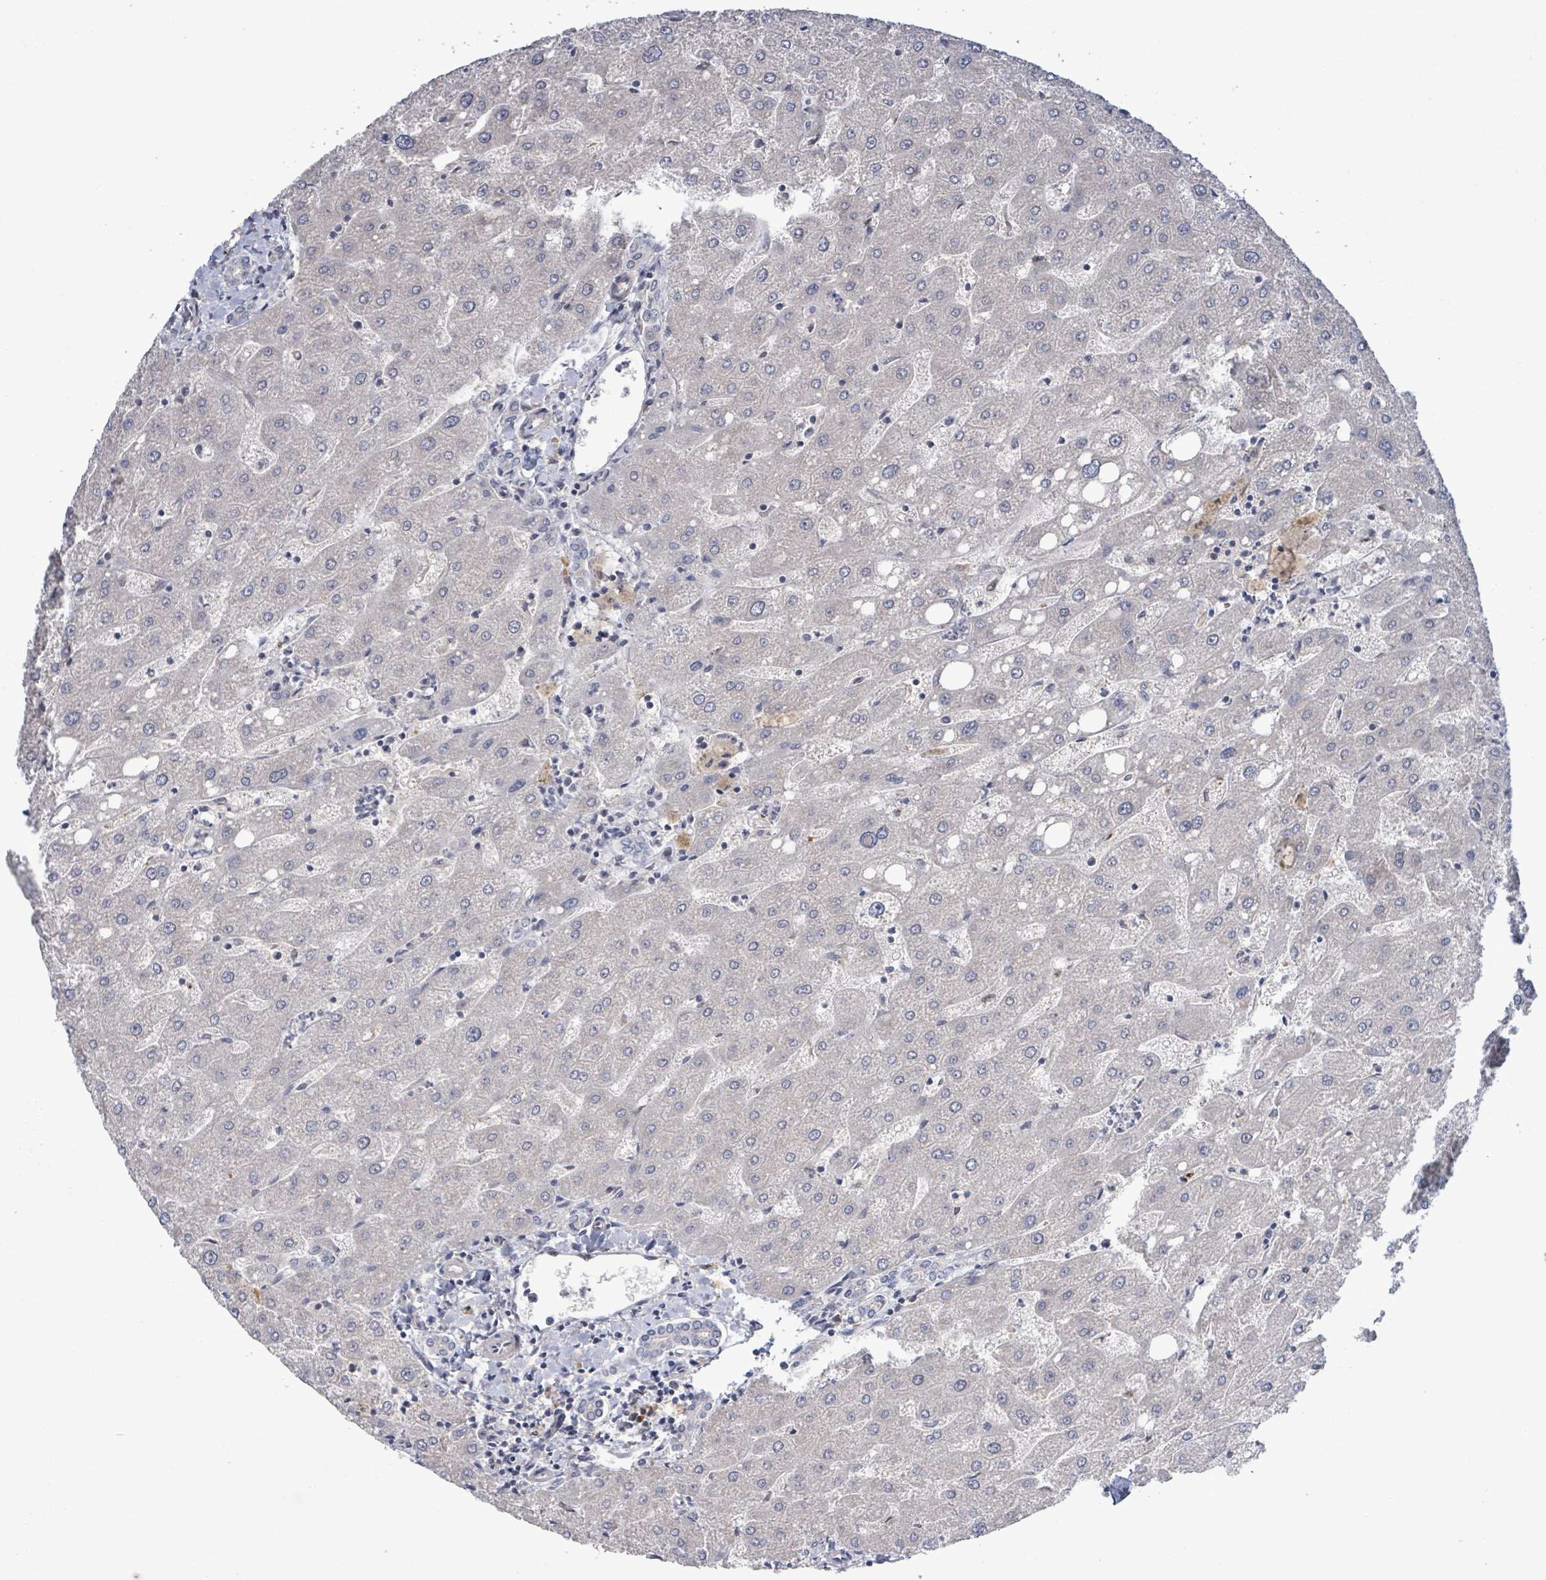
{"staining": {"intensity": "negative", "quantity": "none", "location": "none"}, "tissue": "liver", "cell_type": "Cholangiocytes", "image_type": "normal", "snomed": [{"axis": "morphology", "description": "Normal tissue, NOS"}, {"axis": "topography", "description": "Liver"}], "caption": "High power microscopy photomicrograph of an immunohistochemistry image of unremarkable liver, revealing no significant expression in cholangiocytes.", "gene": "LILRA4", "patient": {"sex": "male", "age": 67}}